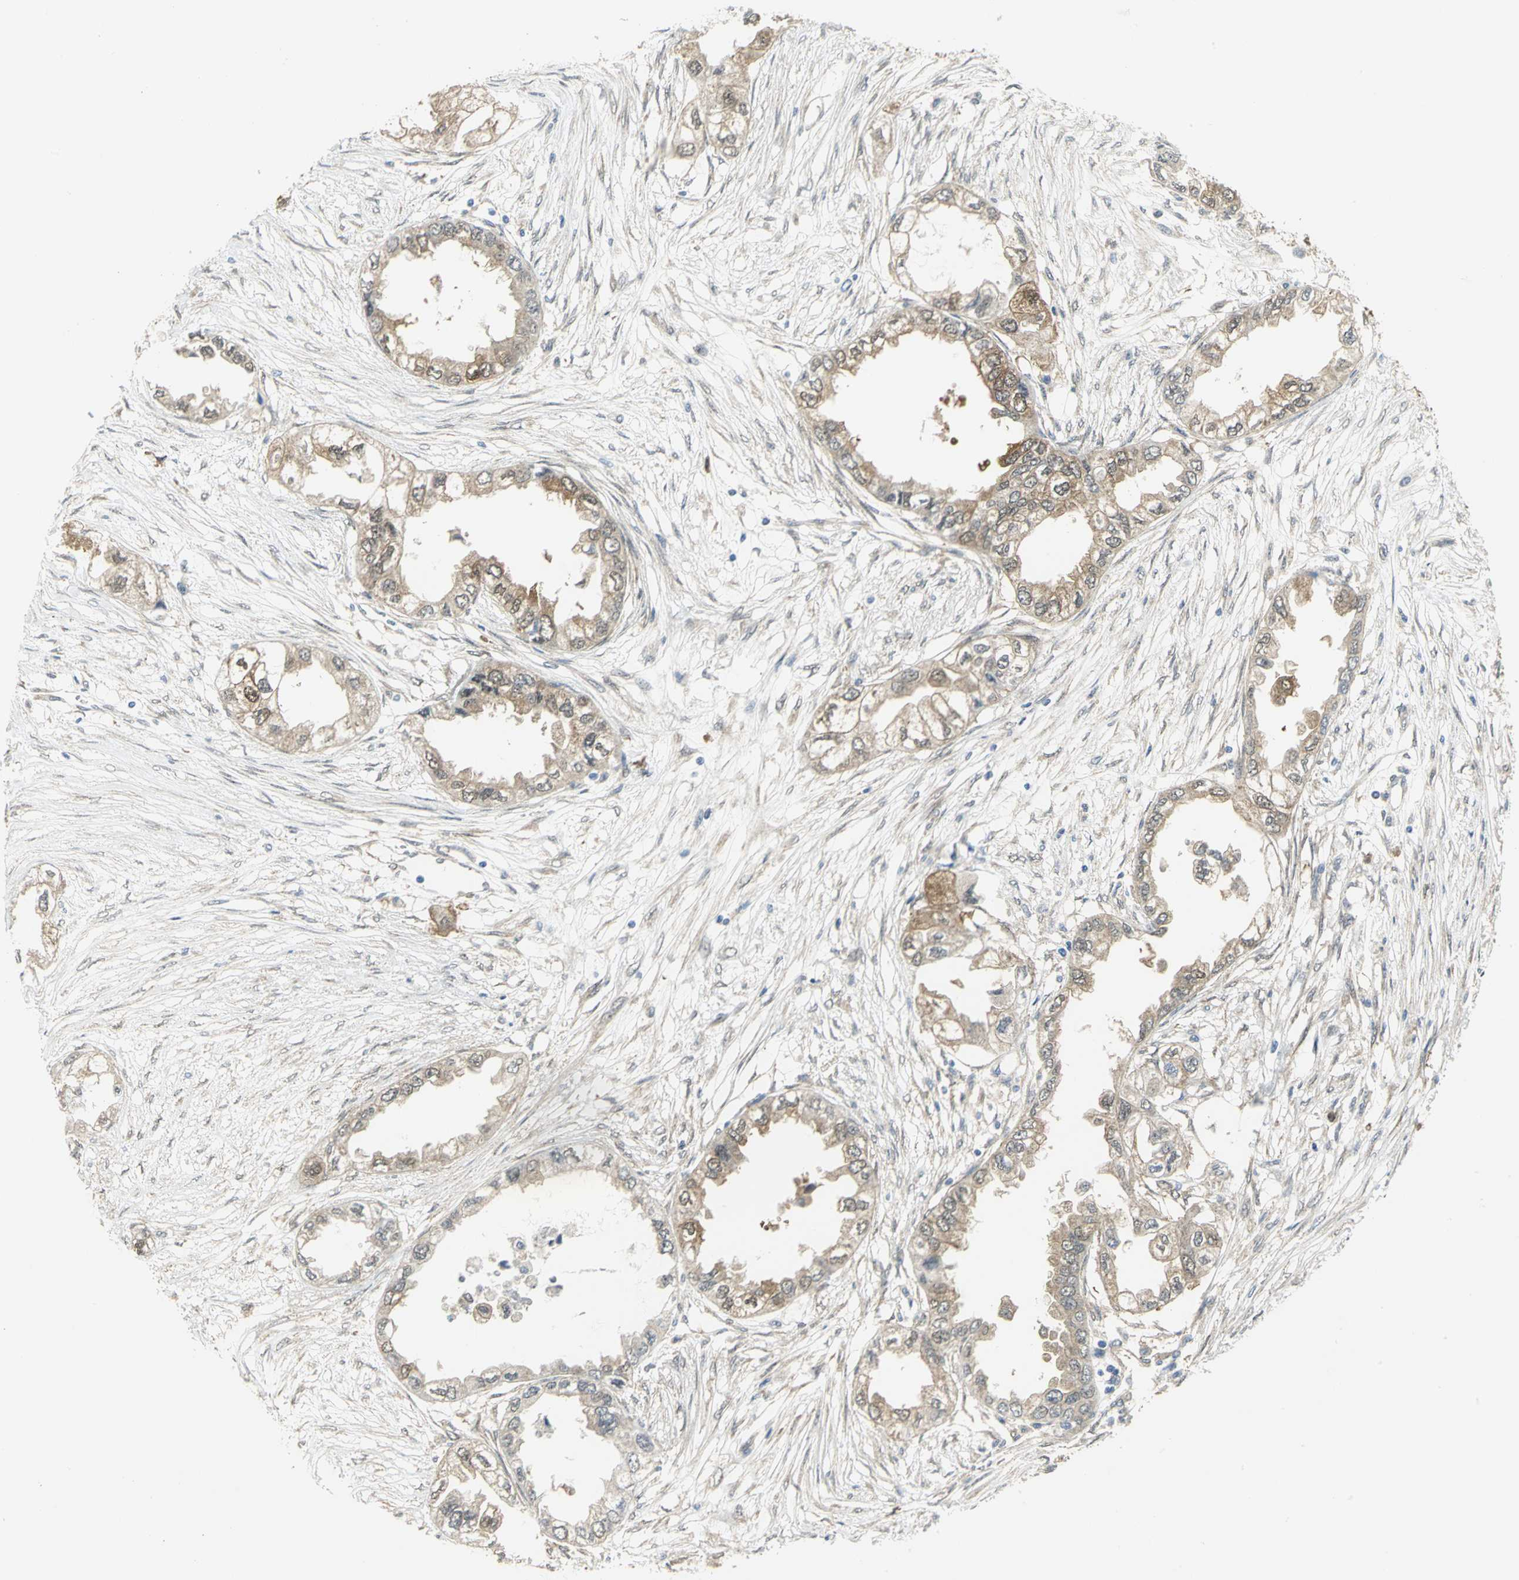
{"staining": {"intensity": "weak", "quantity": "25%-75%", "location": "cytoplasmic/membranous"}, "tissue": "endometrial cancer", "cell_type": "Tumor cells", "image_type": "cancer", "snomed": [{"axis": "morphology", "description": "Adenocarcinoma, NOS"}, {"axis": "topography", "description": "Endometrium"}], "caption": "Weak cytoplasmic/membranous staining is seen in approximately 25%-75% of tumor cells in adenocarcinoma (endometrial).", "gene": "PGM3", "patient": {"sex": "female", "age": 67}}